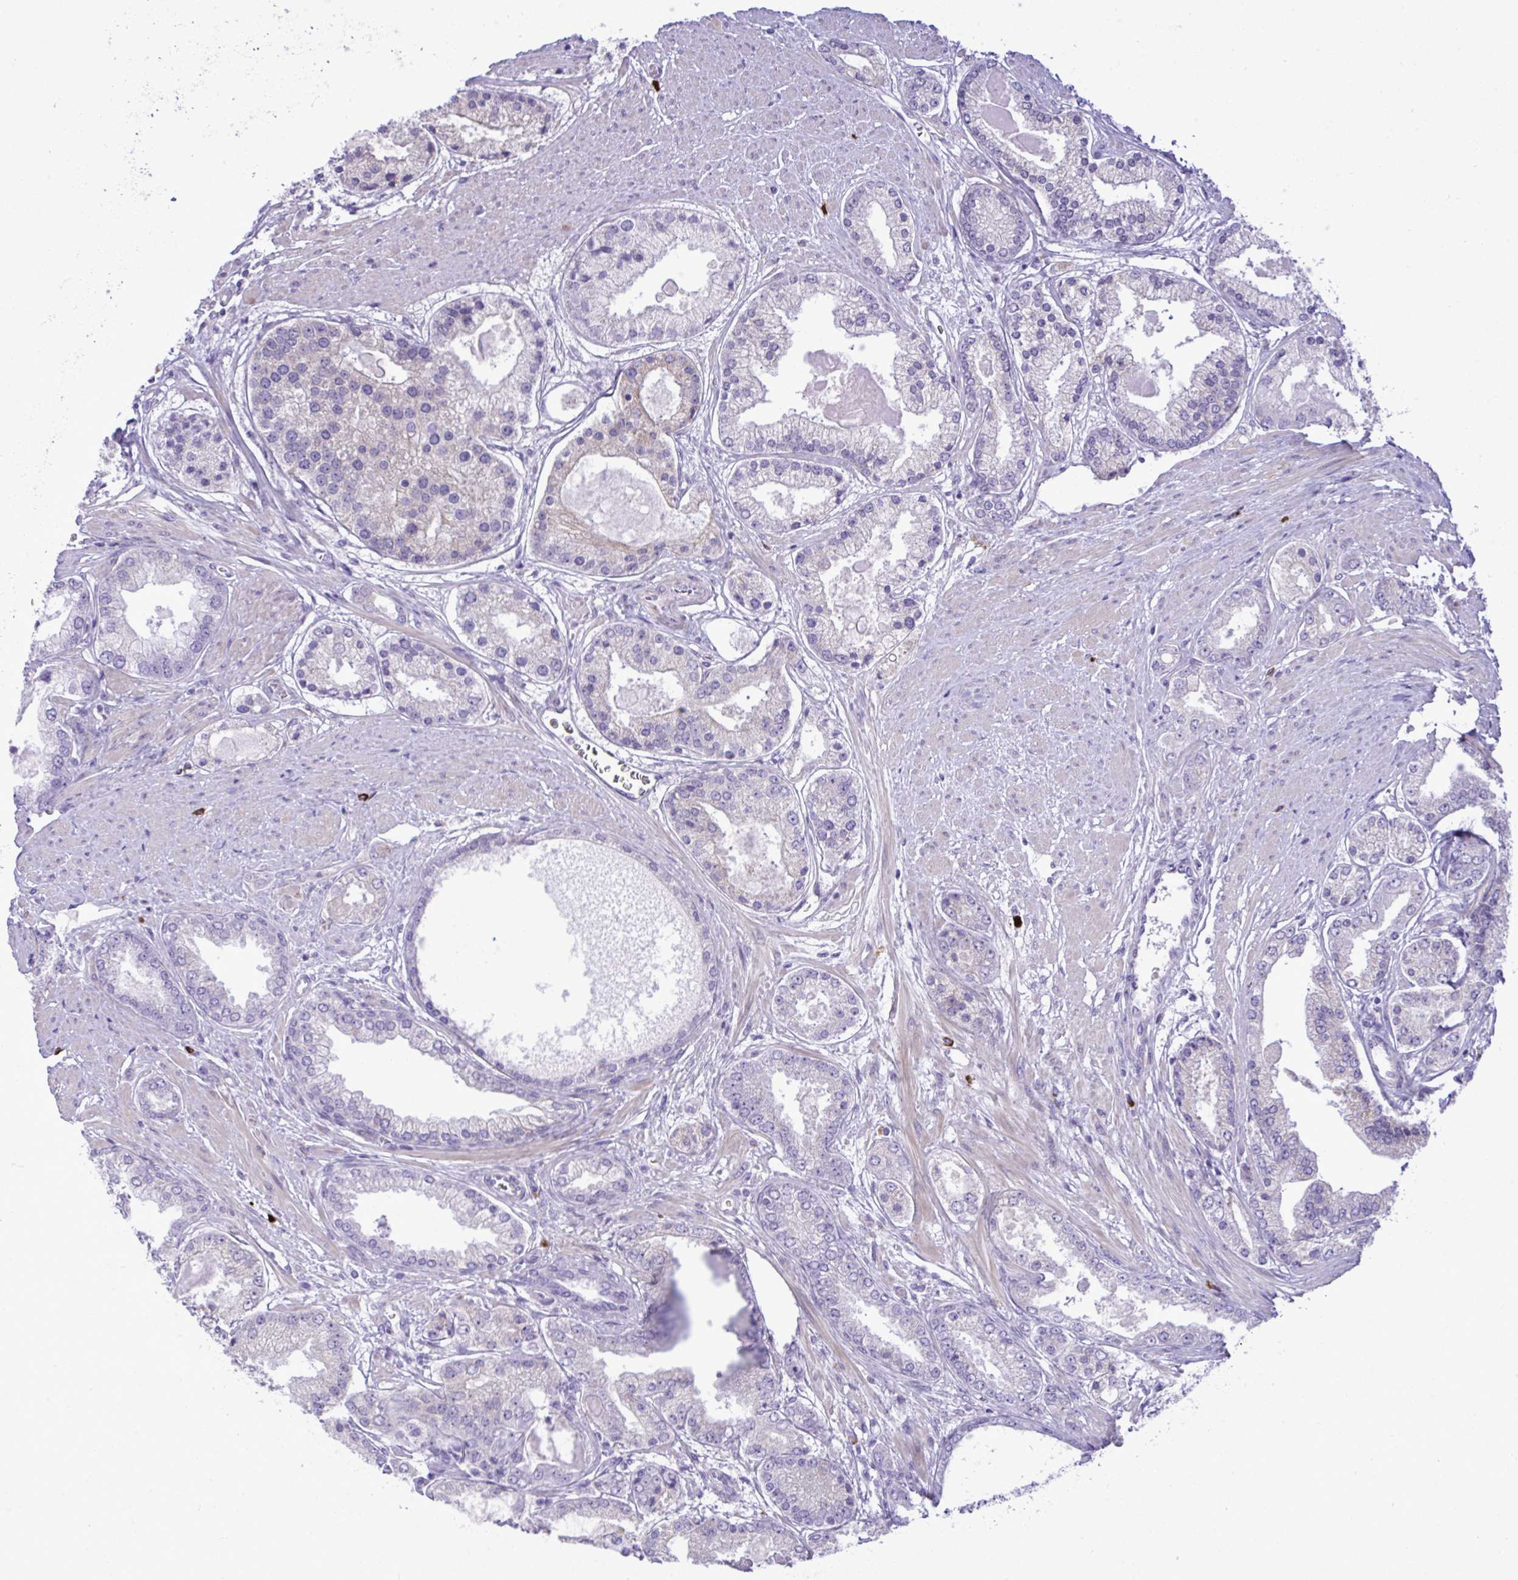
{"staining": {"intensity": "negative", "quantity": "none", "location": "none"}, "tissue": "prostate cancer", "cell_type": "Tumor cells", "image_type": "cancer", "snomed": [{"axis": "morphology", "description": "Adenocarcinoma, High grade"}, {"axis": "topography", "description": "Prostate"}], "caption": "Tumor cells are negative for brown protein staining in prostate adenocarcinoma (high-grade).", "gene": "SPAG1", "patient": {"sex": "male", "age": 67}}